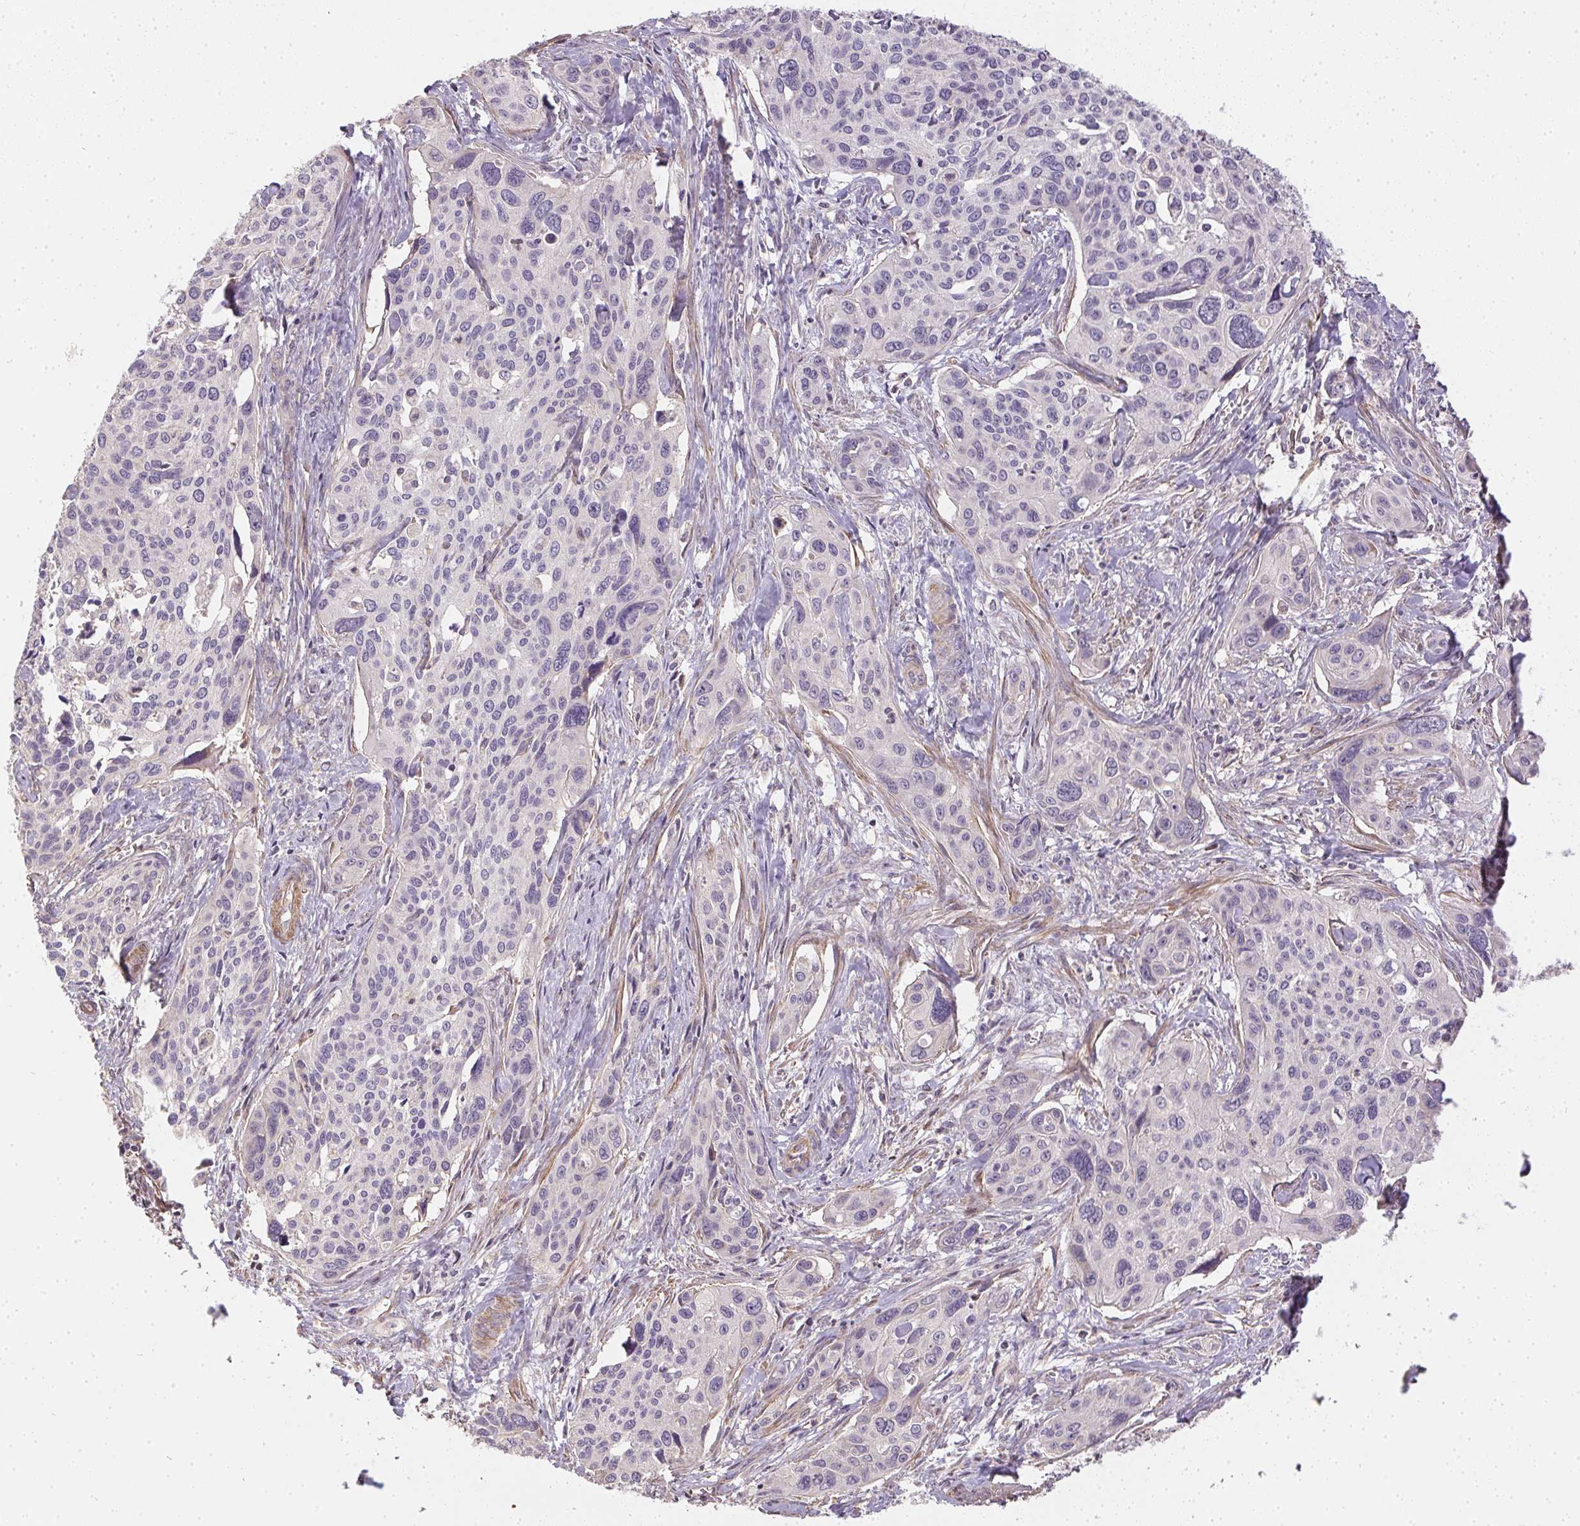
{"staining": {"intensity": "negative", "quantity": "none", "location": "none"}, "tissue": "cervical cancer", "cell_type": "Tumor cells", "image_type": "cancer", "snomed": [{"axis": "morphology", "description": "Squamous cell carcinoma, NOS"}, {"axis": "topography", "description": "Cervix"}], "caption": "High power microscopy image of an IHC photomicrograph of cervical squamous cell carcinoma, revealing no significant expression in tumor cells. Nuclei are stained in blue.", "gene": "REV3L", "patient": {"sex": "female", "age": 31}}